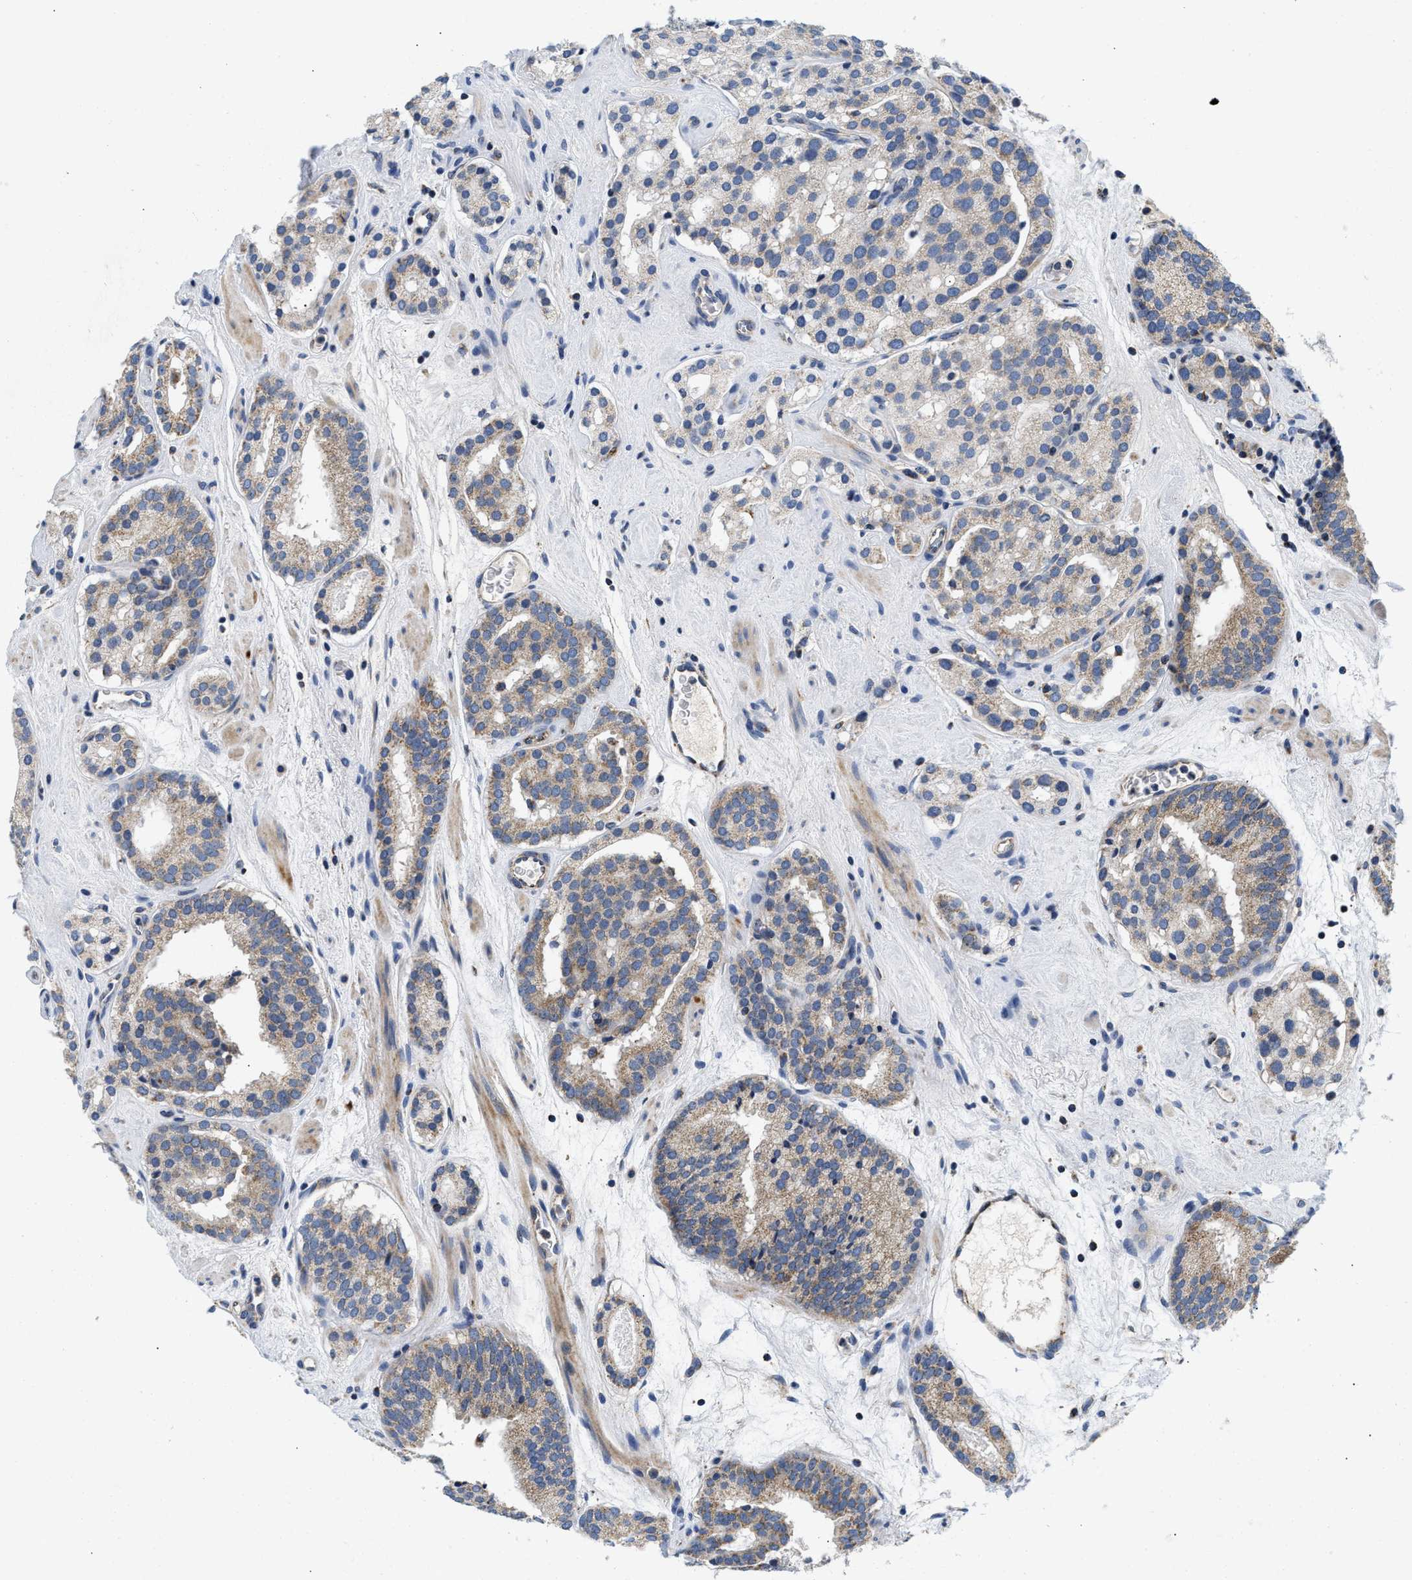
{"staining": {"intensity": "moderate", "quantity": "25%-75%", "location": "cytoplasmic/membranous"}, "tissue": "prostate cancer", "cell_type": "Tumor cells", "image_type": "cancer", "snomed": [{"axis": "morphology", "description": "Adenocarcinoma, Low grade"}, {"axis": "topography", "description": "Prostate"}], "caption": "Moderate cytoplasmic/membranous protein expression is identified in about 25%-75% of tumor cells in adenocarcinoma (low-grade) (prostate).", "gene": "PDP1", "patient": {"sex": "male", "age": 69}}